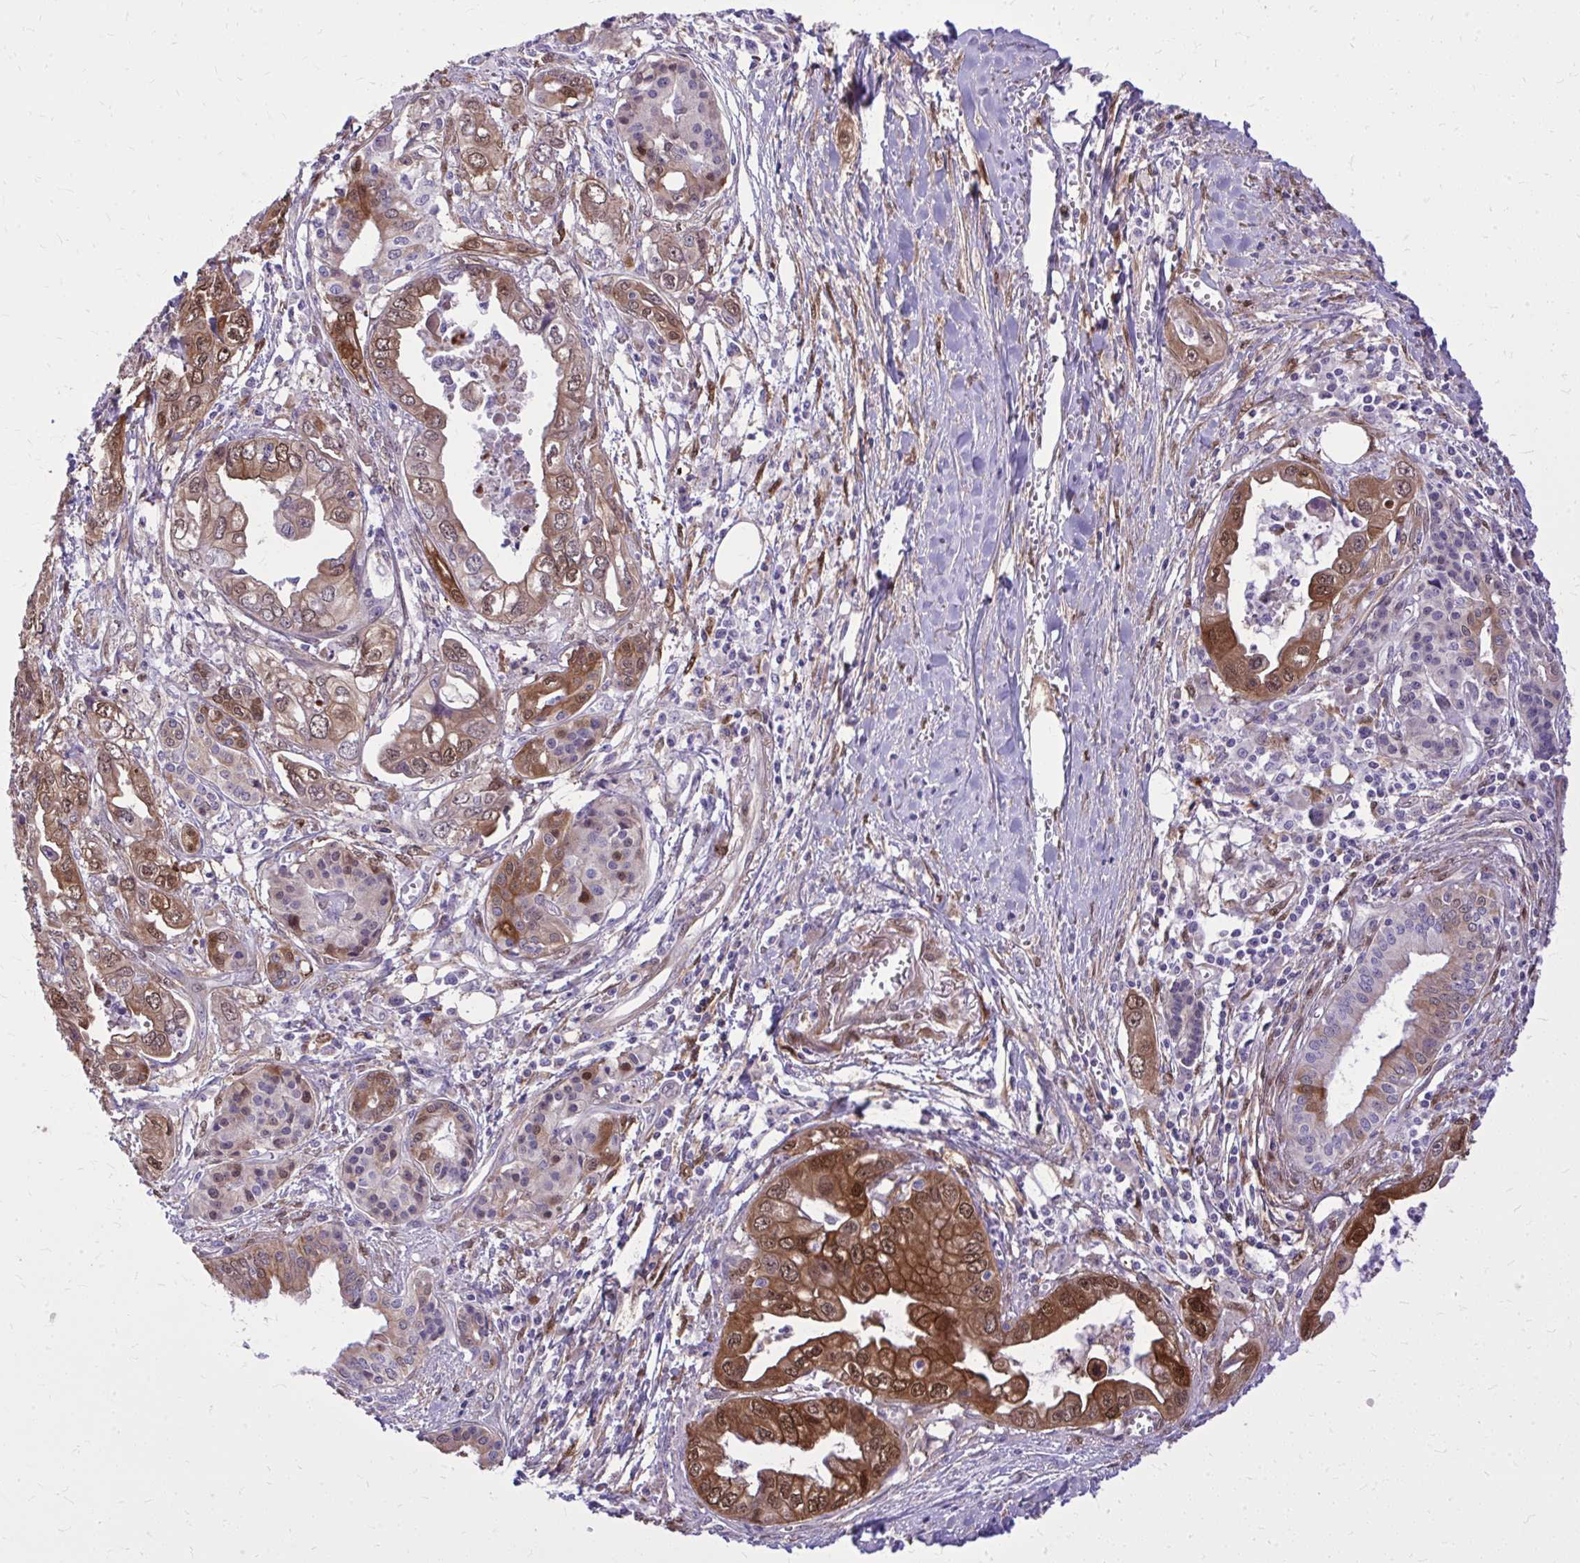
{"staining": {"intensity": "strong", "quantity": ">75%", "location": "cytoplasmic/membranous,nuclear"}, "tissue": "pancreatic cancer", "cell_type": "Tumor cells", "image_type": "cancer", "snomed": [{"axis": "morphology", "description": "Adenocarcinoma, NOS"}, {"axis": "topography", "description": "Pancreas"}], "caption": "This micrograph demonstrates pancreatic adenocarcinoma stained with immunohistochemistry (IHC) to label a protein in brown. The cytoplasmic/membranous and nuclear of tumor cells show strong positivity for the protein. Nuclei are counter-stained blue.", "gene": "NNMT", "patient": {"sex": "male", "age": 68}}